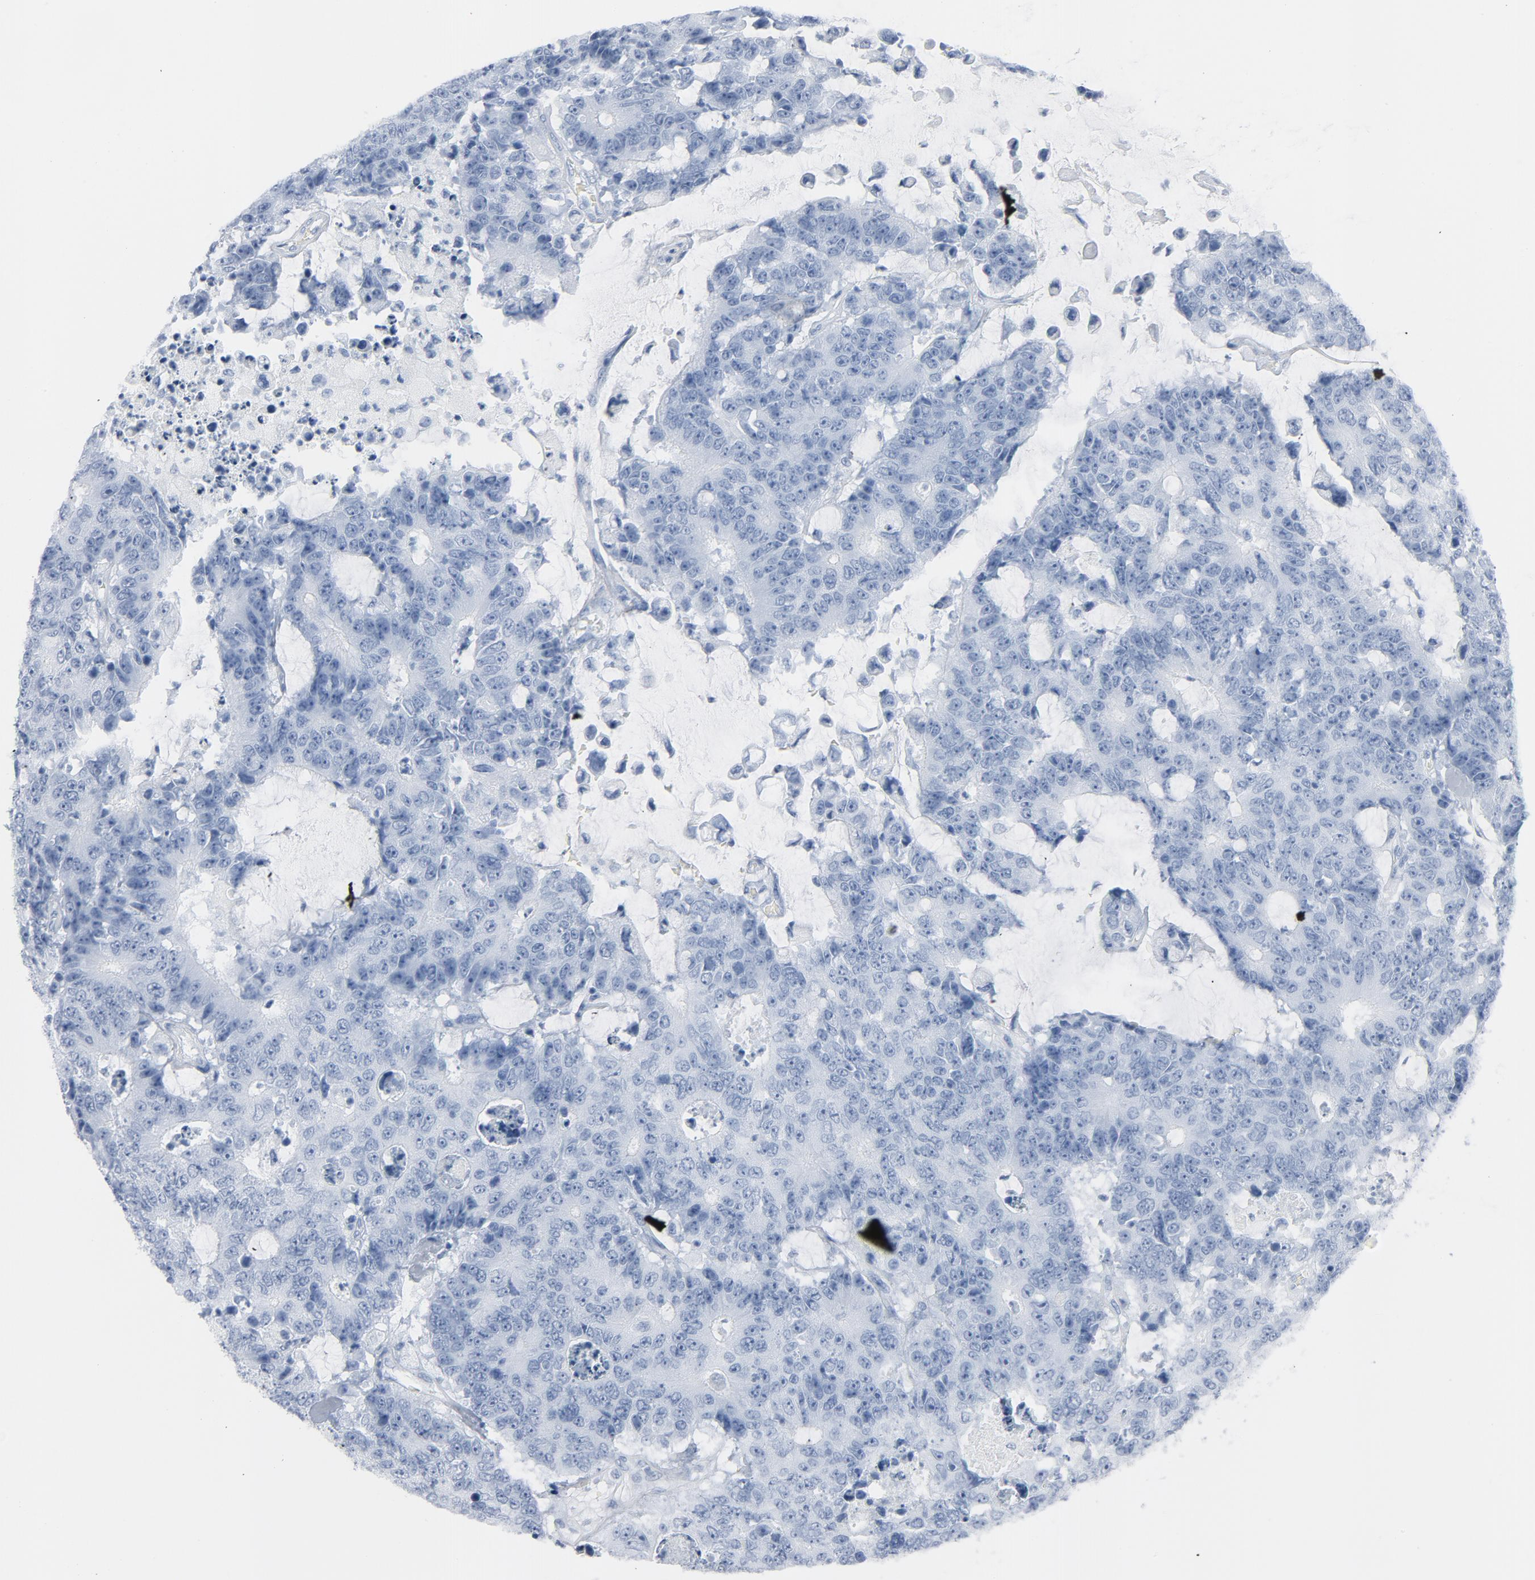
{"staining": {"intensity": "negative", "quantity": "none", "location": "none"}, "tissue": "colorectal cancer", "cell_type": "Tumor cells", "image_type": "cancer", "snomed": [{"axis": "morphology", "description": "Adenocarcinoma, NOS"}, {"axis": "topography", "description": "Colon"}], "caption": "Human colorectal adenocarcinoma stained for a protein using immunohistochemistry (IHC) displays no expression in tumor cells.", "gene": "FOXP1", "patient": {"sex": "female", "age": 86}}